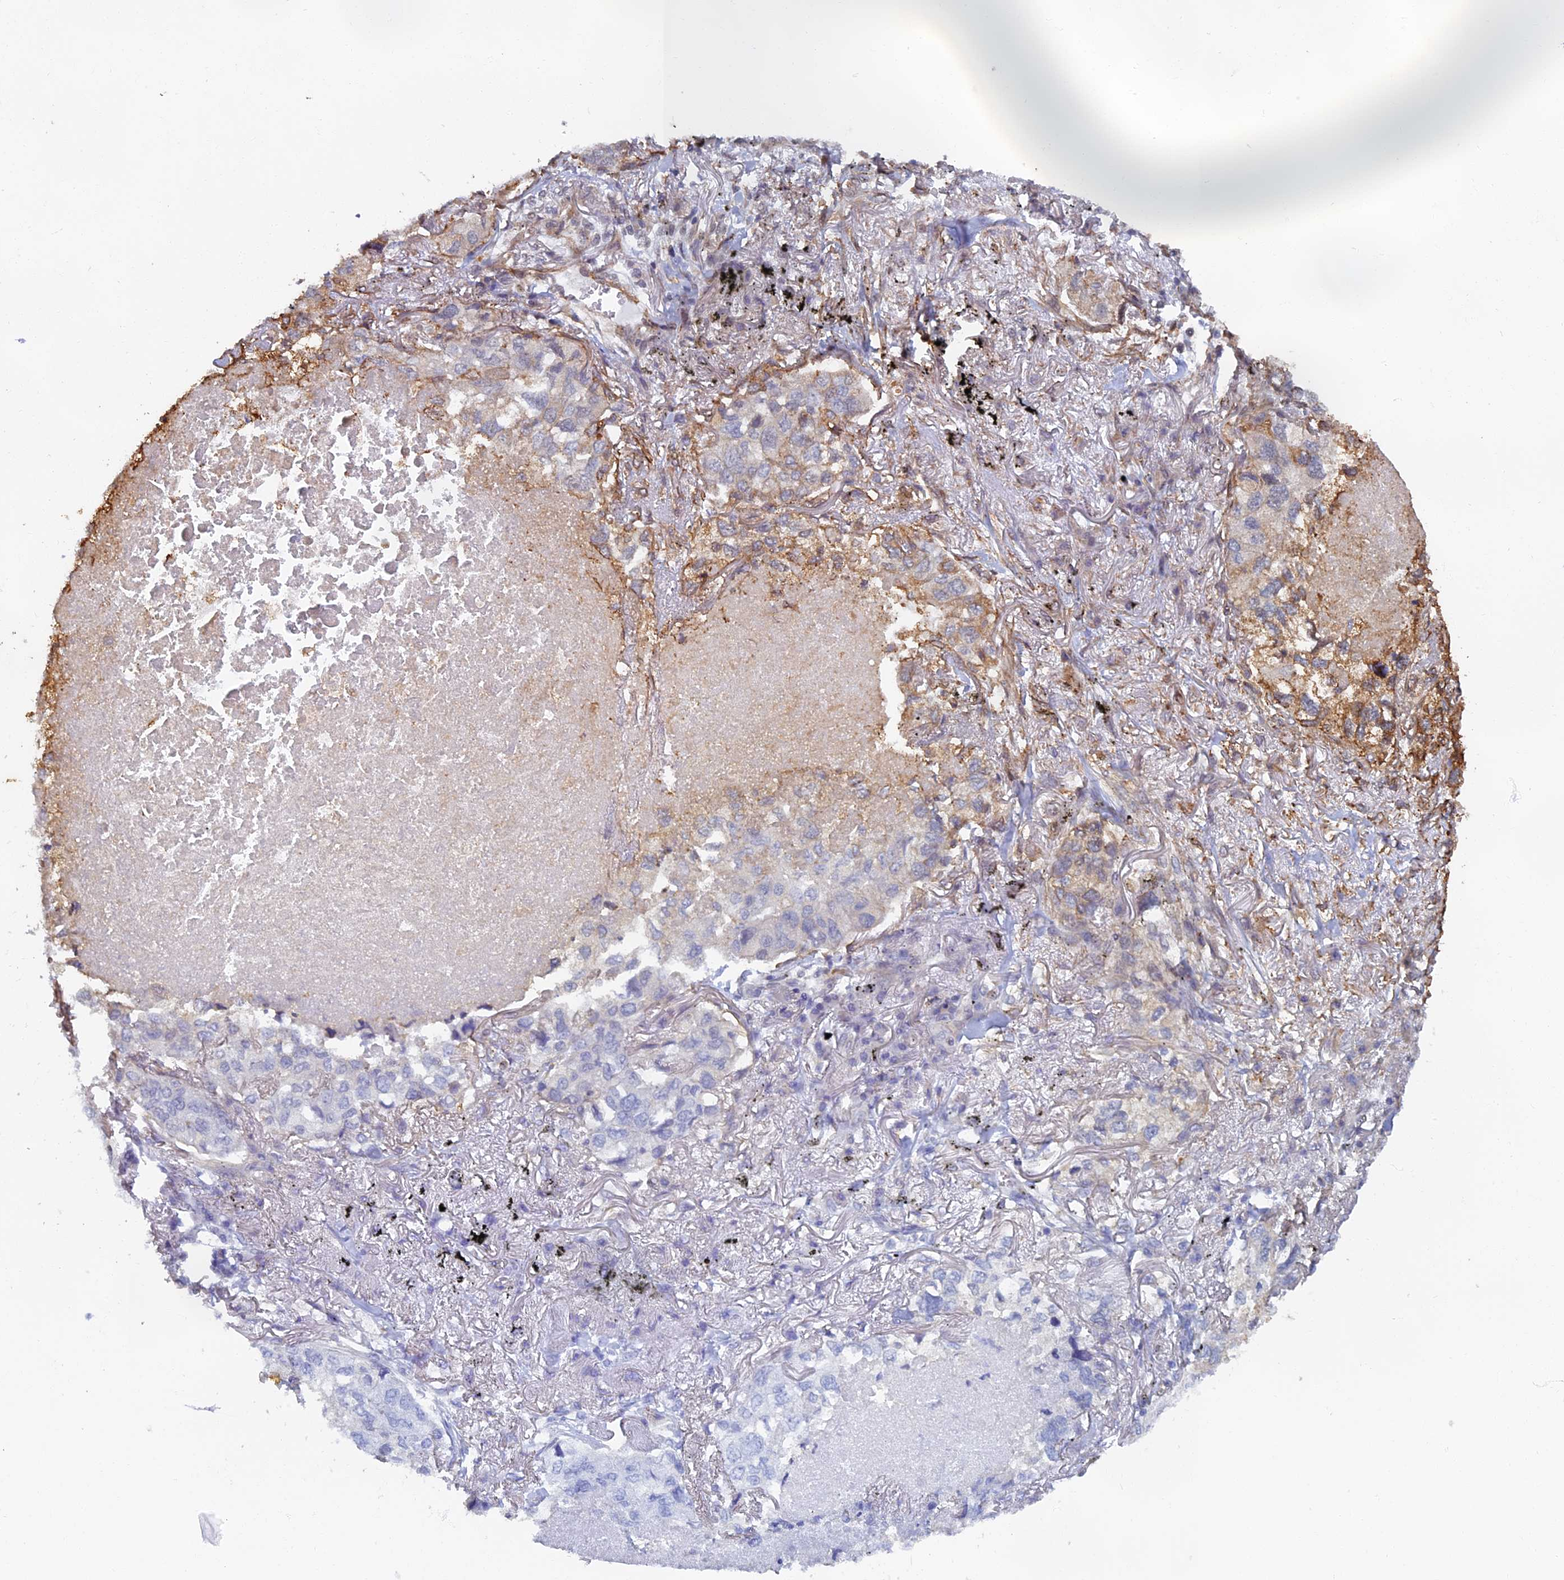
{"staining": {"intensity": "negative", "quantity": "none", "location": "none"}, "tissue": "lung cancer", "cell_type": "Tumor cells", "image_type": "cancer", "snomed": [{"axis": "morphology", "description": "Adenocarcinoma, NOS"}, {"axis": "topography", "description": "Lung"}], "caption": "The immunohistochemistry photomicrograph has no significant staining in tumor cells of lung cancer (adenocarcinoma) tissue. The staining is performed using DAB (3,3'-diaminobenzidine) brown chromogen with nuclei counter-stained in using hematoxylin.", "gene": "CTDP1", "patient": {"sex": "male", "age": 65}}